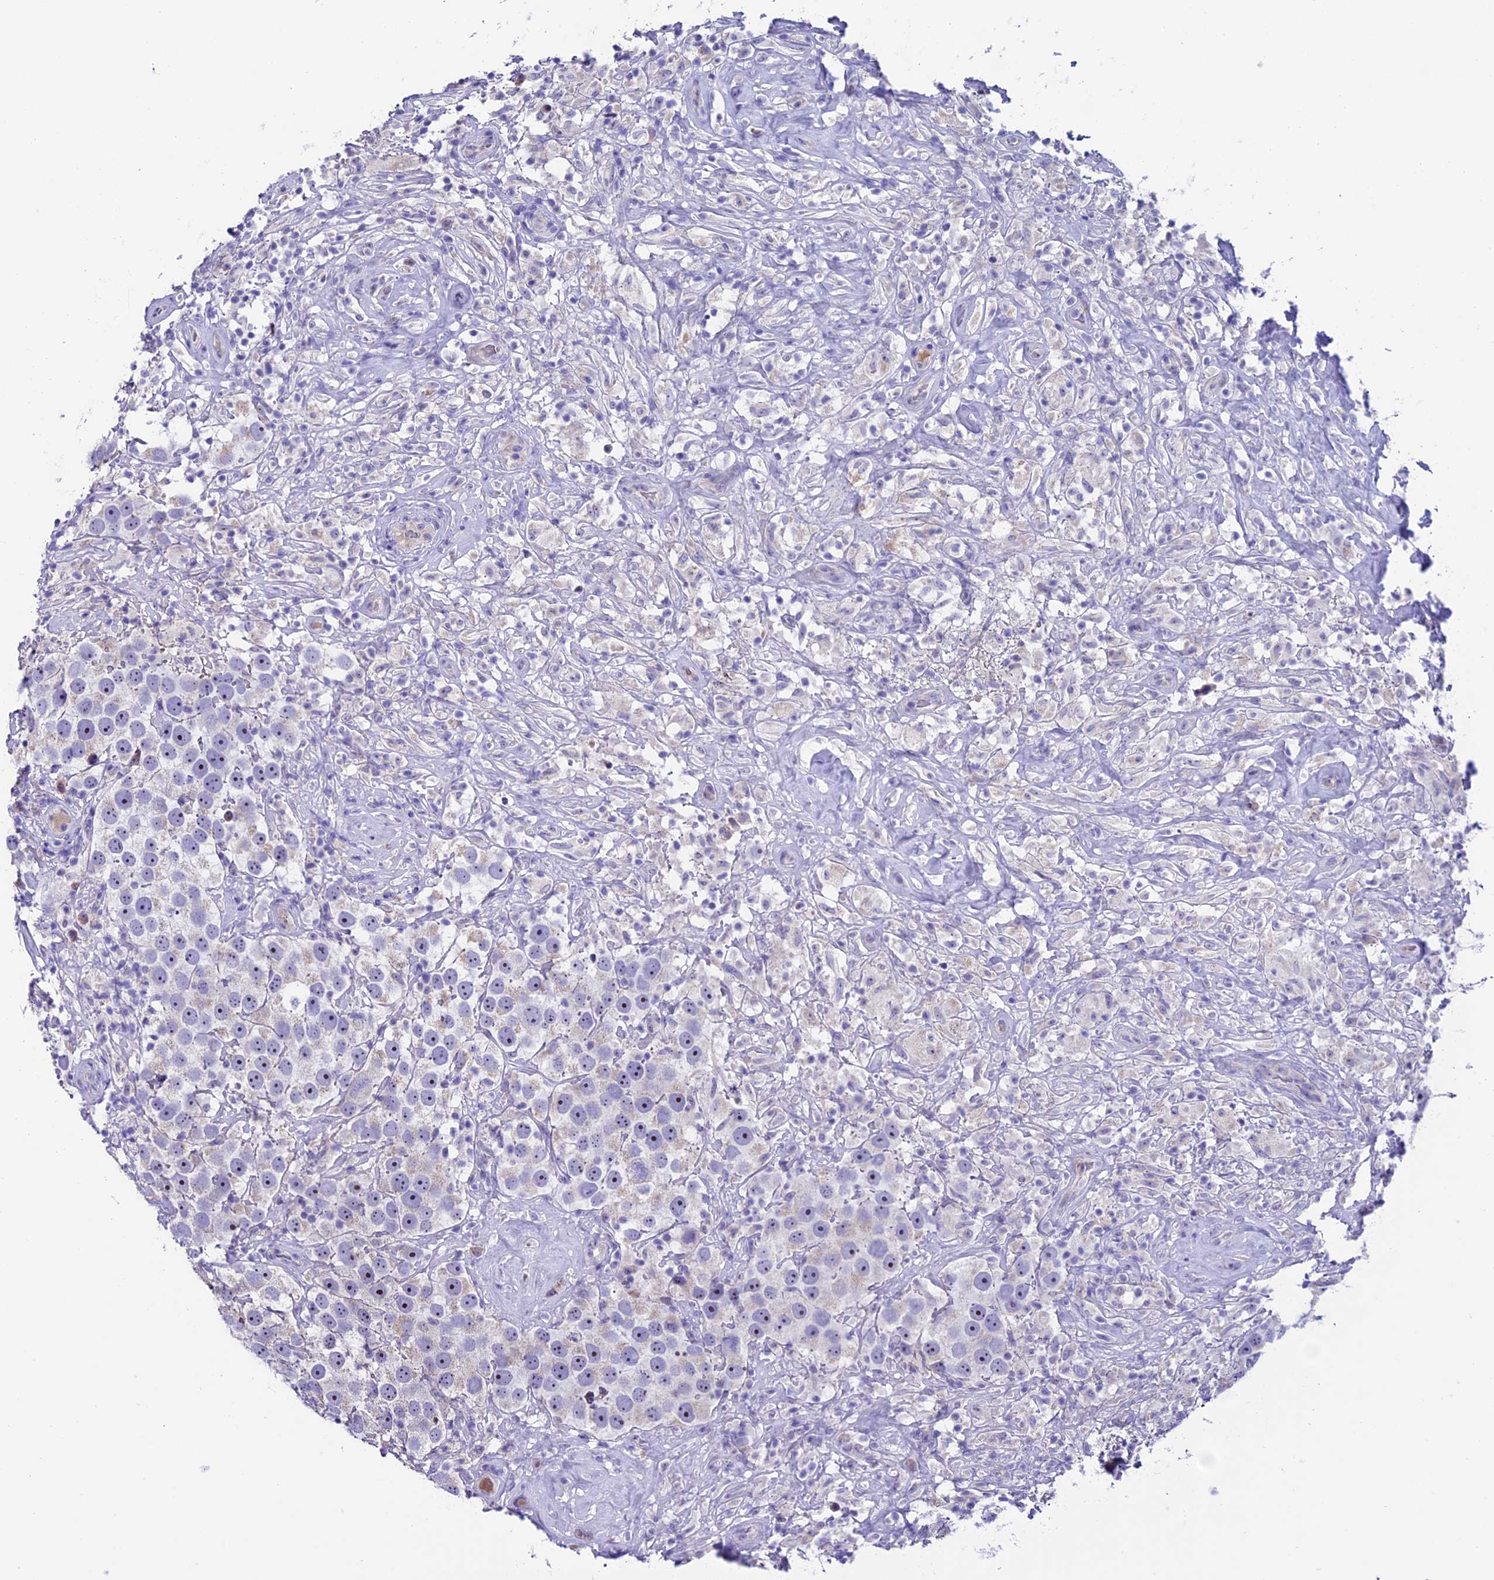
{"staining": {"intensity": "weak", "quantity": "<25%", "location": "nuclear"}, "tissue": "testis cancer", "cell_type": "Tumor cells", "image_type": "cancer", "snomed": [{"axis": "morphology", "description": "Seminoma, NOS"}, {"axis": "topography", "description": "Testis"}], "caption": "The image shows no staining of tumor cells in testis seminoma.", "gene": "SLC10A1", "patient": {"sex": "male", "age": 49}}